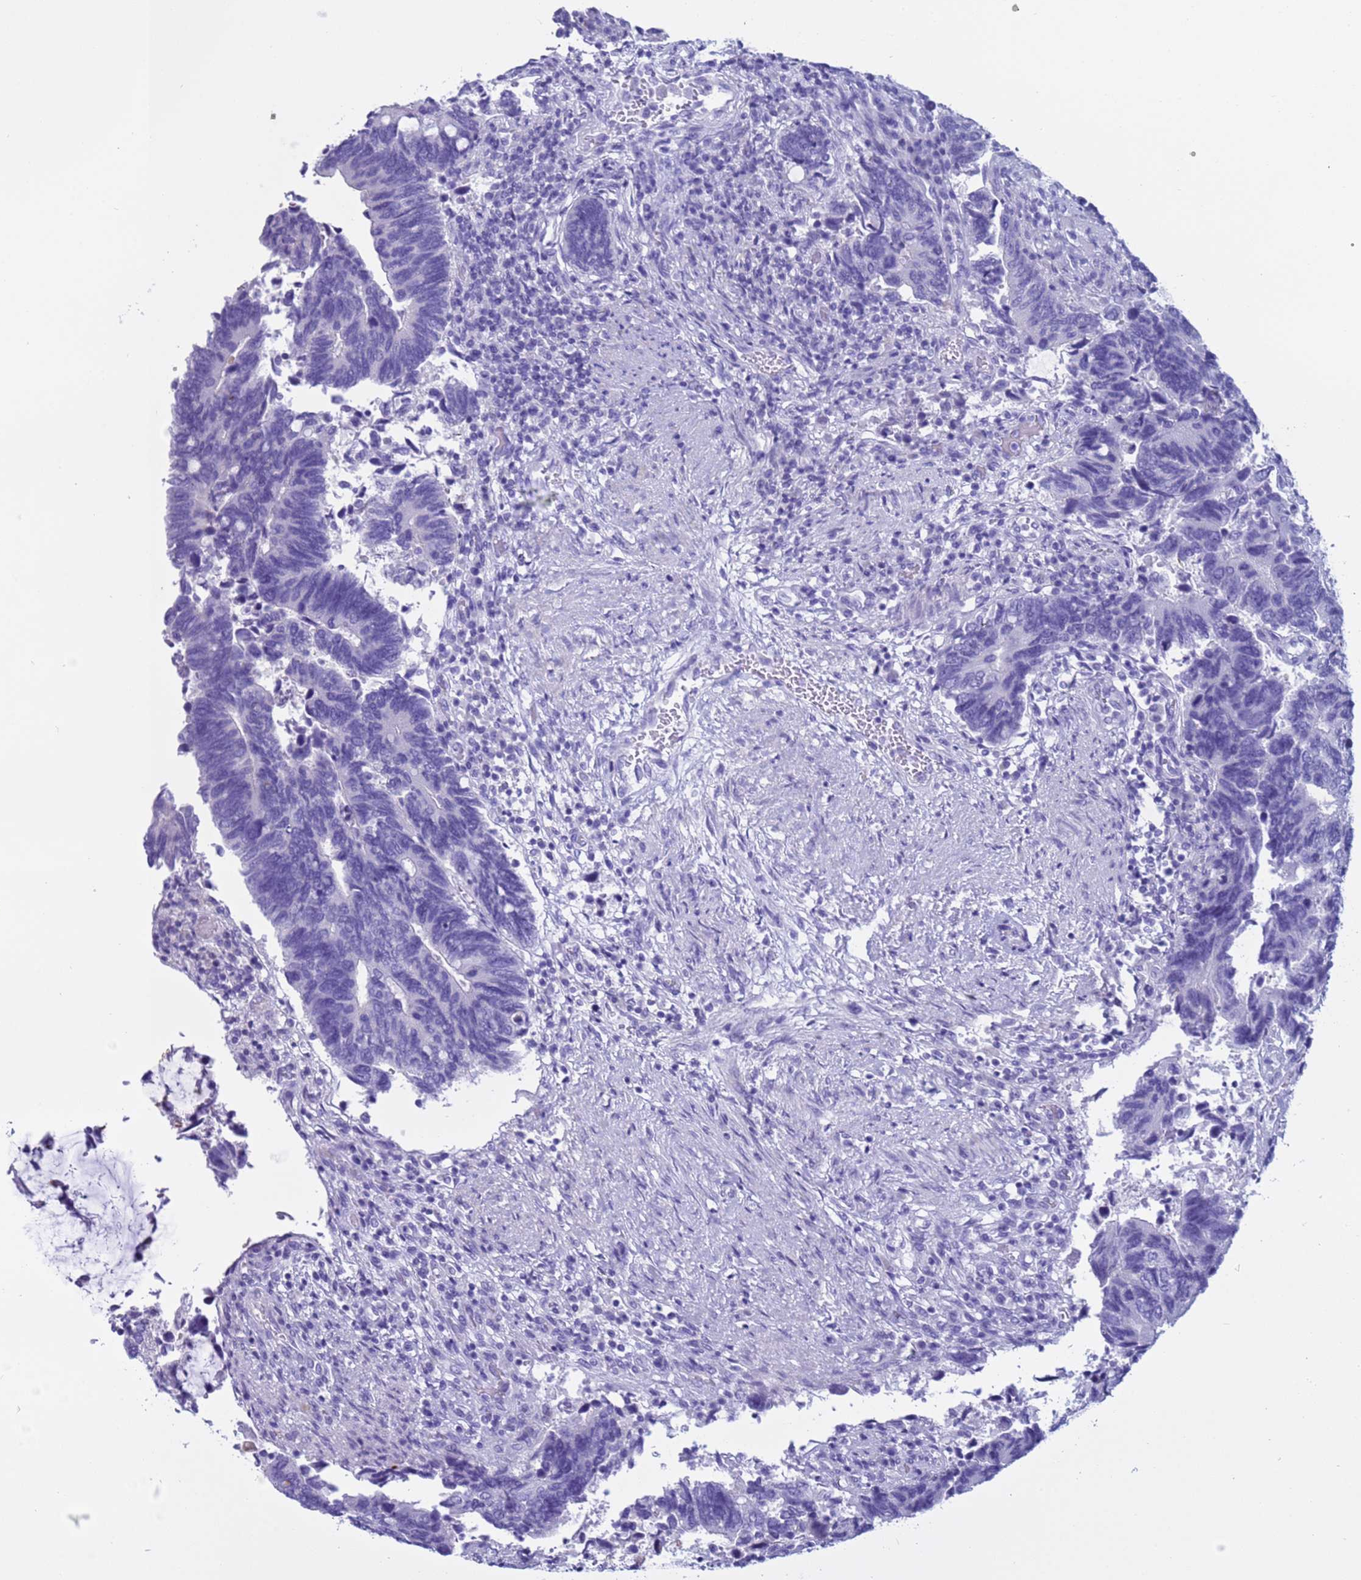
{"staining": {"intensity": "negative", "quantity": "none", "location": "none"}, "tissue": "colorectal cancer", "cell_type": "Tumor cells", "image_type": "cancer", "snomed": [{"axis": "morphology", "description": "Adenocarcinoma, NOS"}, {"axis": "topography", "description": "Colon"}], "caption": "High magnification brightfield microscopy of adenocarcinoma (colorectal) stained with DAB (3,3'-diaminobenzidine) (brown) and counterstained with hematoxylin (blue): tumor cells show no significant staining.", "gene": "CST4", "patient": {"sex": "male", "age": 87}}